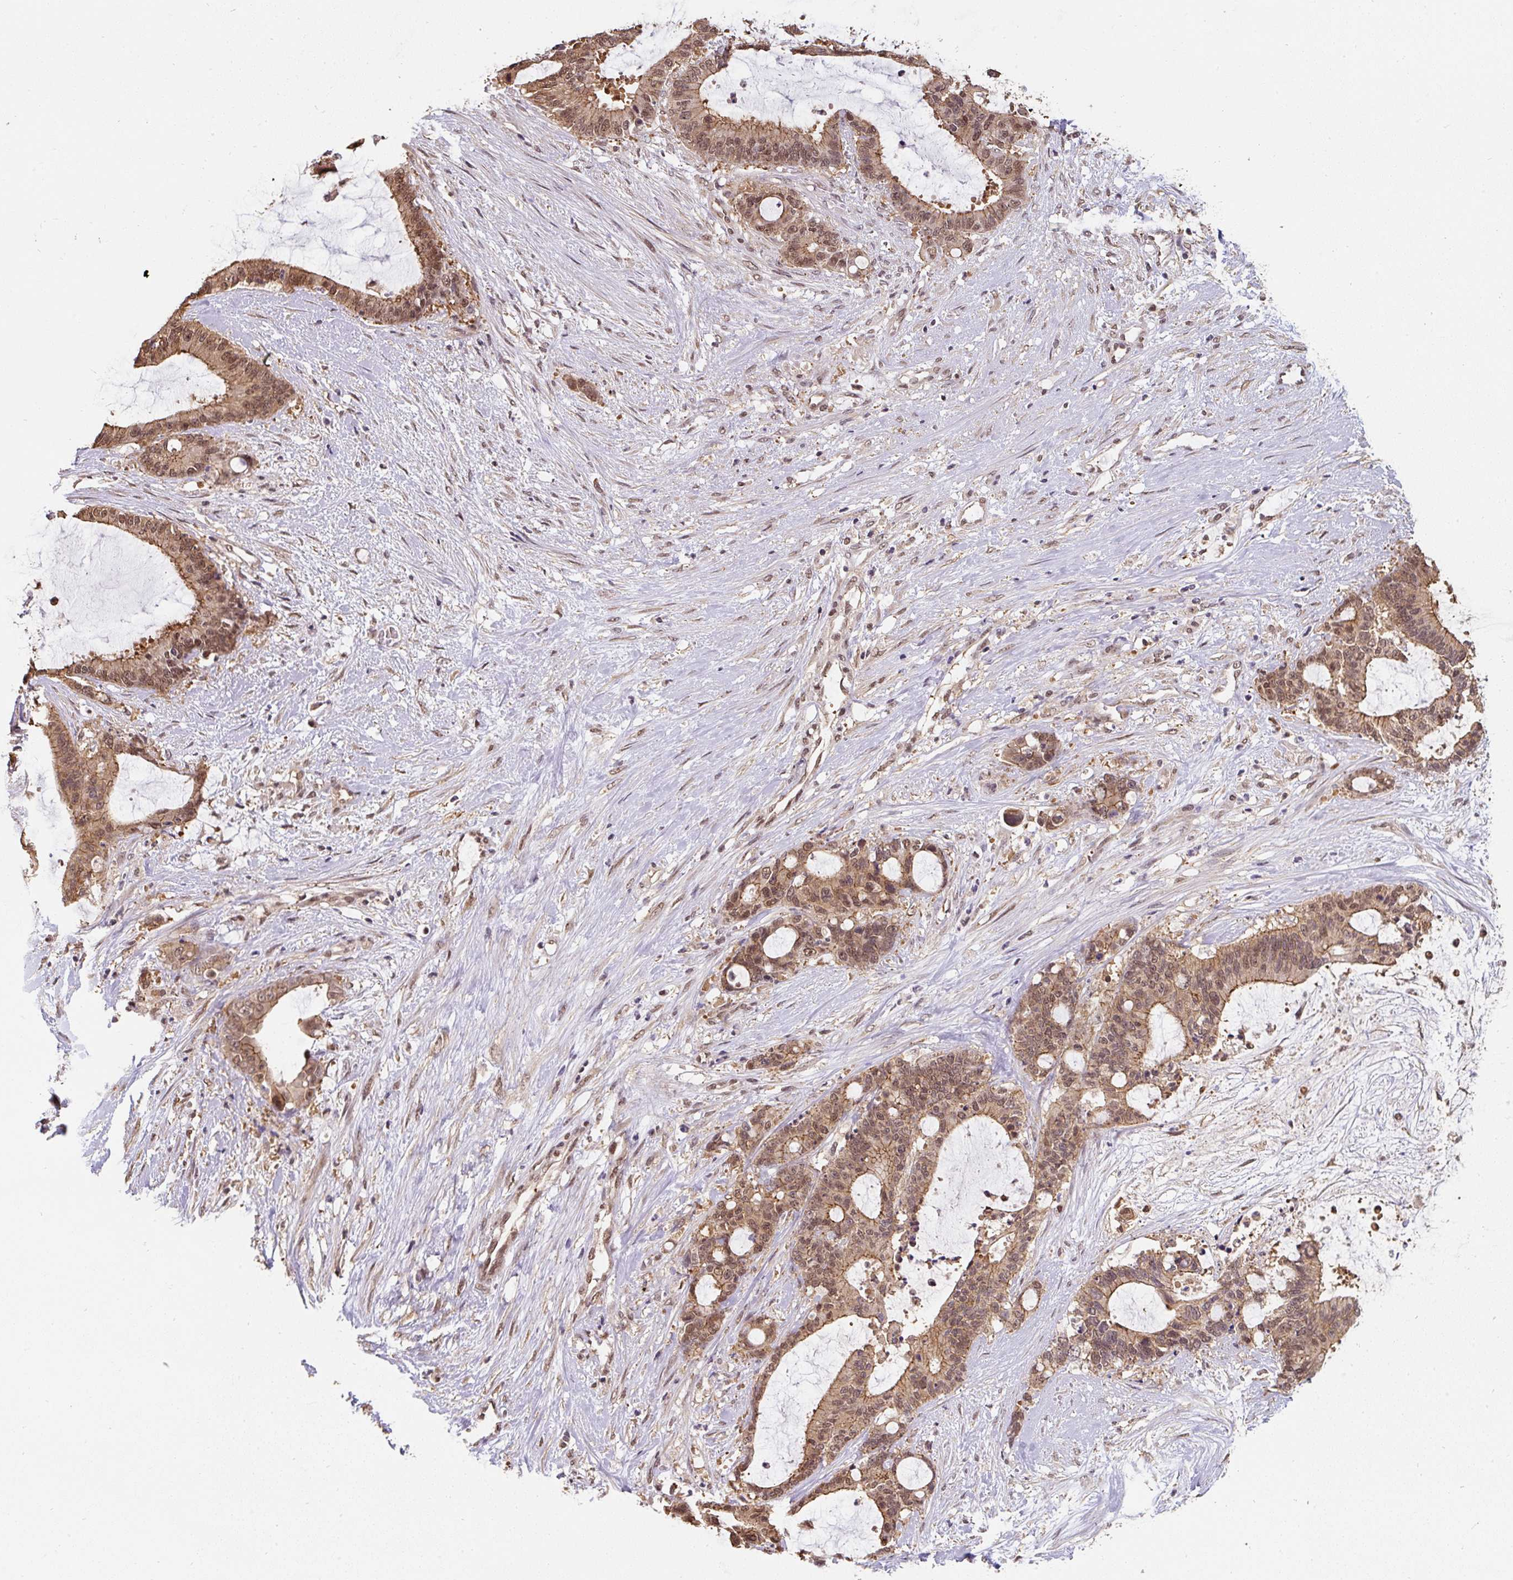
{"staining": {"intensity": "moderate", "quantity": ">75%", "location": "cytoplasmic/membranous,nuclear"}, "tissue": "liver cancer", "cell_type": "Tumor cells", "image_type": "cancer", "snomed": [{"axis": "morphology", "description": "Normal tissue, NOS"}, {"axis": "morphology", "description": "Cholangiocarcinoma"}, {"axis": "topography", "description": "Liver"}, {"axis": "topography", "description": "Peripheral nerve tissue"}], "caption": "Immunohistochemistry image of neoplastic tissue: human liver cholangiocarcinoma stained using IHC demonstrates medium levels of moderate protein expression localized specifically in the cytoplasmic/membranous and nuclear of tumor cells, appearing as a cytoplasmic/membranous and nuclear brown color.", "gene": "ST13", "patient": {"sex": "female", "age": 73}}